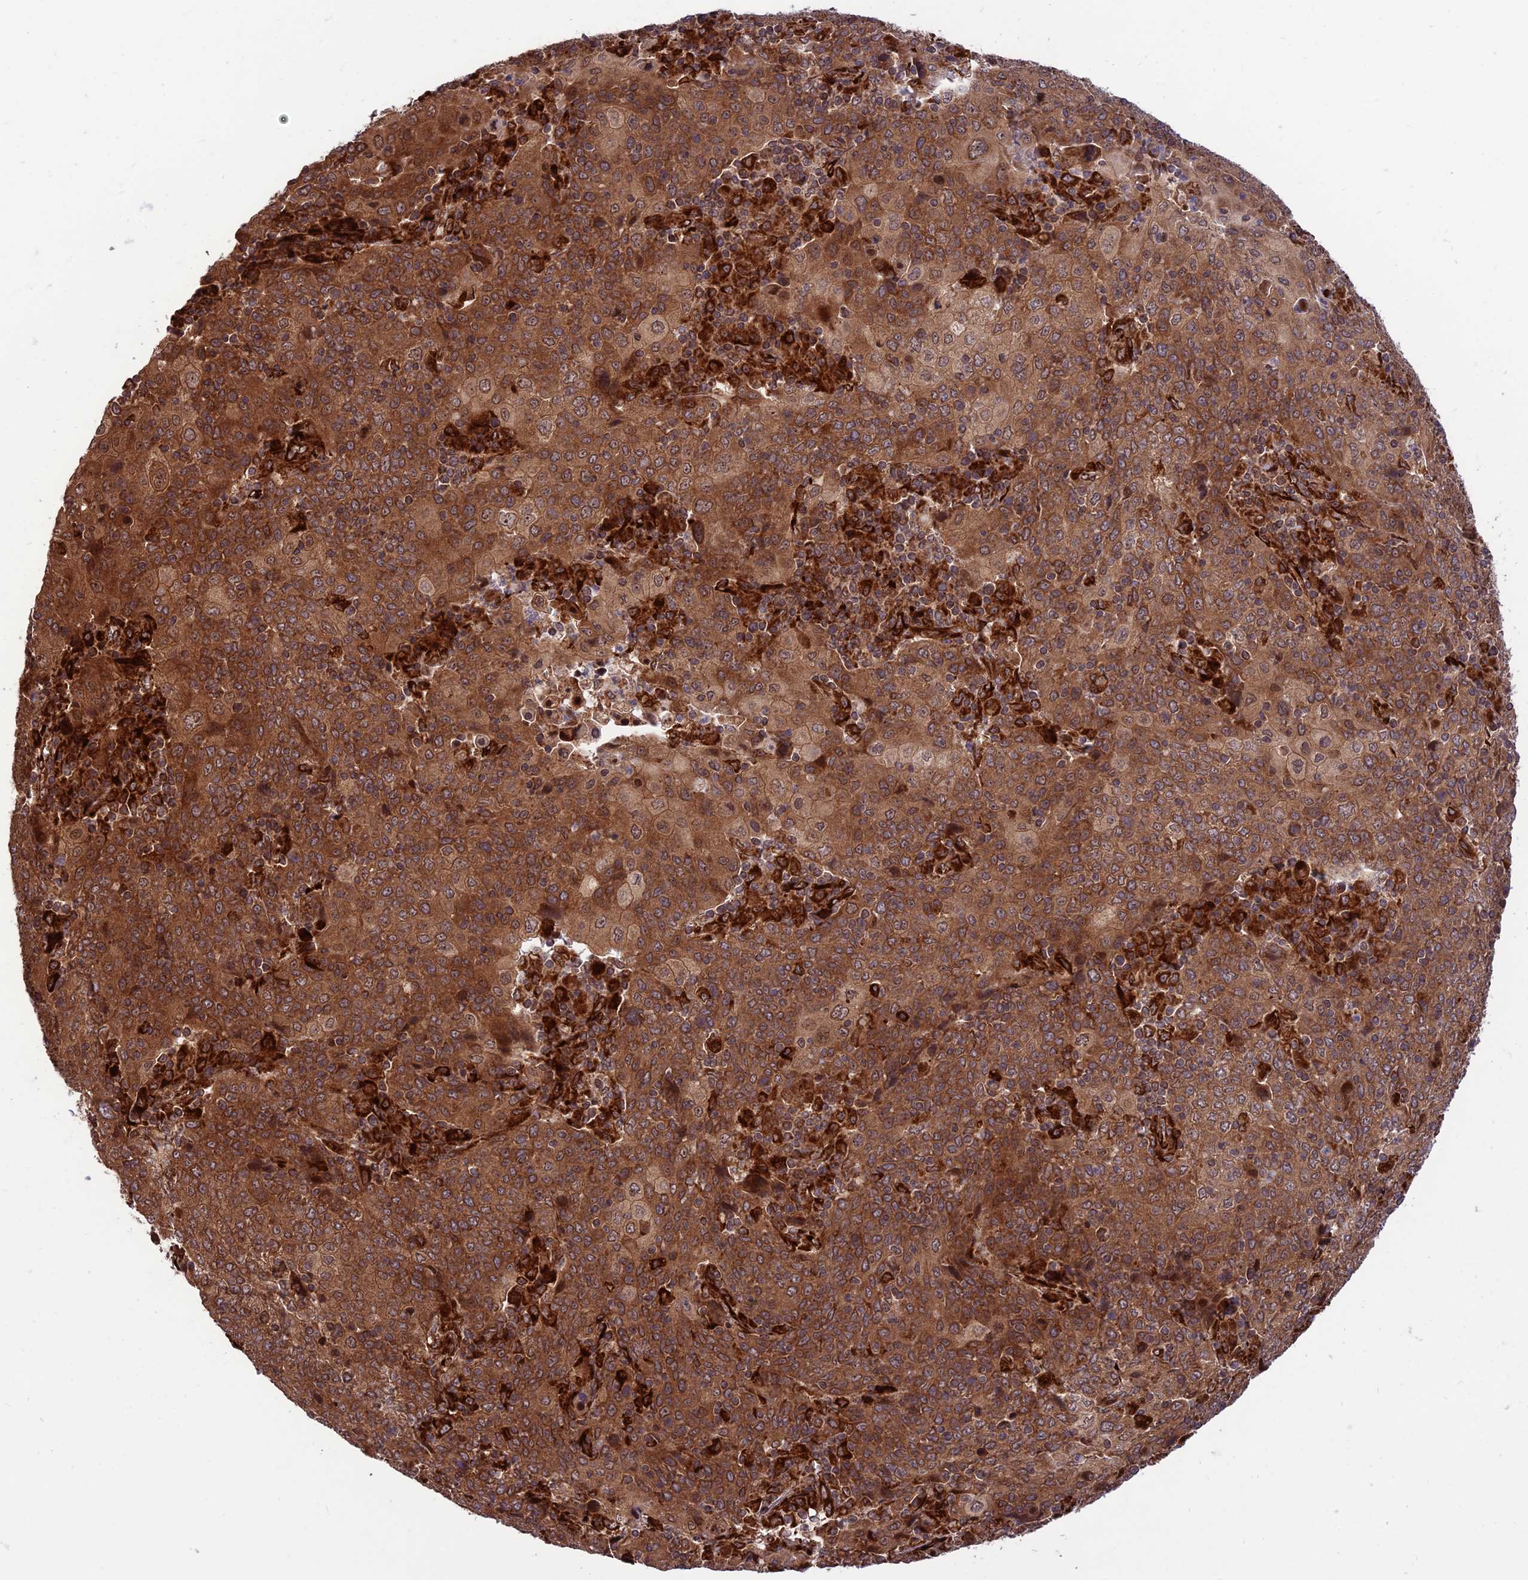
{"staining": {"intensity": "strong", "quantity": ">75%", "location": "cytoplasmic/membranous"}, "tissue": "cervical cancer", "cell_type": "Tumor cells", "image_type": "cancer", "snomed": [{"axis": "morphology", "description": "Squamous cell carcinoma, NOS"}, {"axis": "topography", "description": "Cervix"}], "caption": "Cervical cancer was stained to show a protein in brown. There is high levels of strong cytoplasmic/membranous positivity in about >75% of tumor cells. The staining was performed using DAB, with brown indicating positive protein expression. Nuclei are stained blue with hematoxylin.", "gene": "CRTAP", "patient": {"sex": "female", "age": 67}}